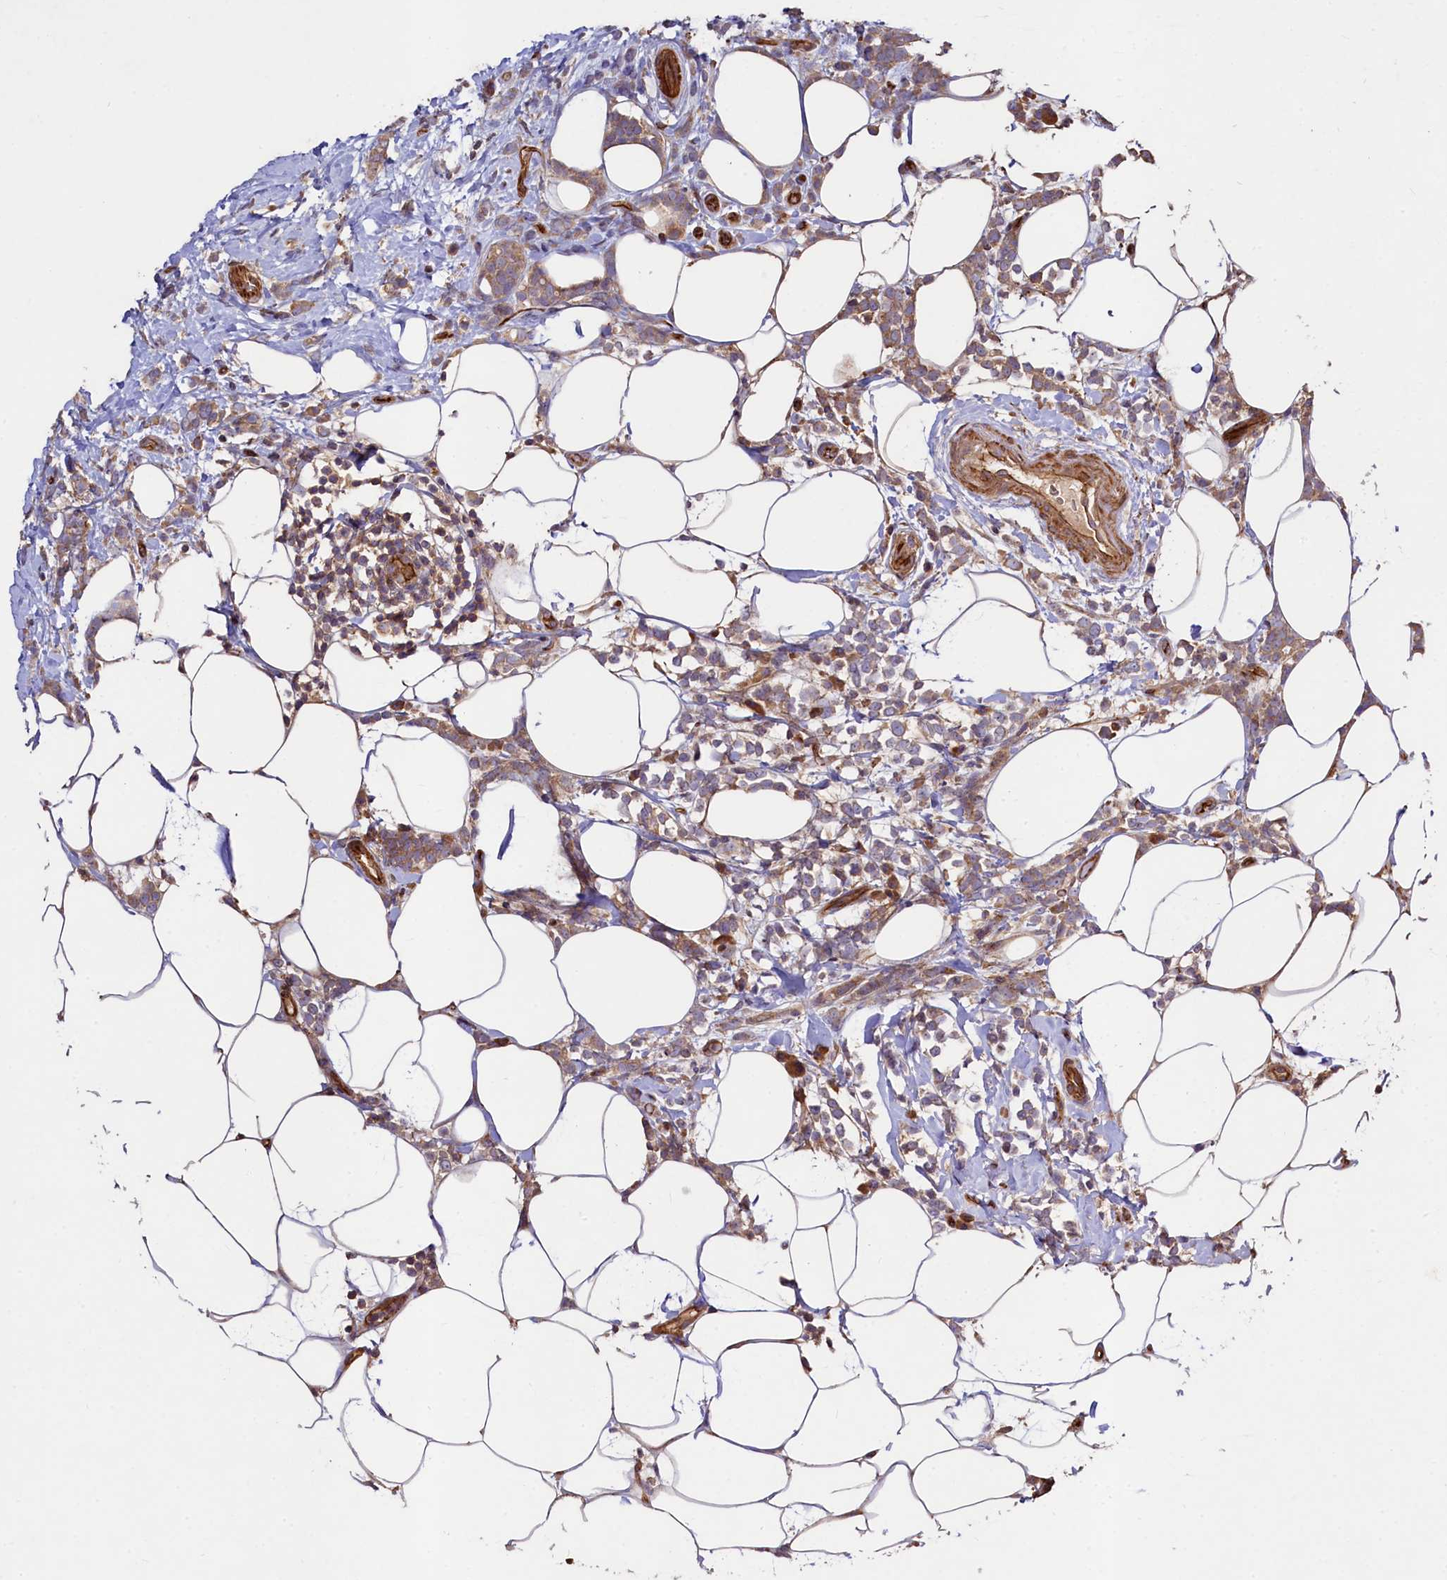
{"staining": {"intensity": "moderate", "quantity": ">75%", "location": "cytoplasmic/membranous"}, "tissue": "breast cancer", "cell_type": "Tumor cells", "image_type": "cancer", "snomed": [{"axis": "morphology", "description": "Lobular carcinoma"}, {"axis": "topography", "description": "Breast"}], "caption": "Tumor cells exhibit moderate cytoplasmic/membranous staining in approximately >75% of cells in lobular carcinoma (breast).", "gene": "KLHDC4", "patient": {"sex": "female", "age": 58}}